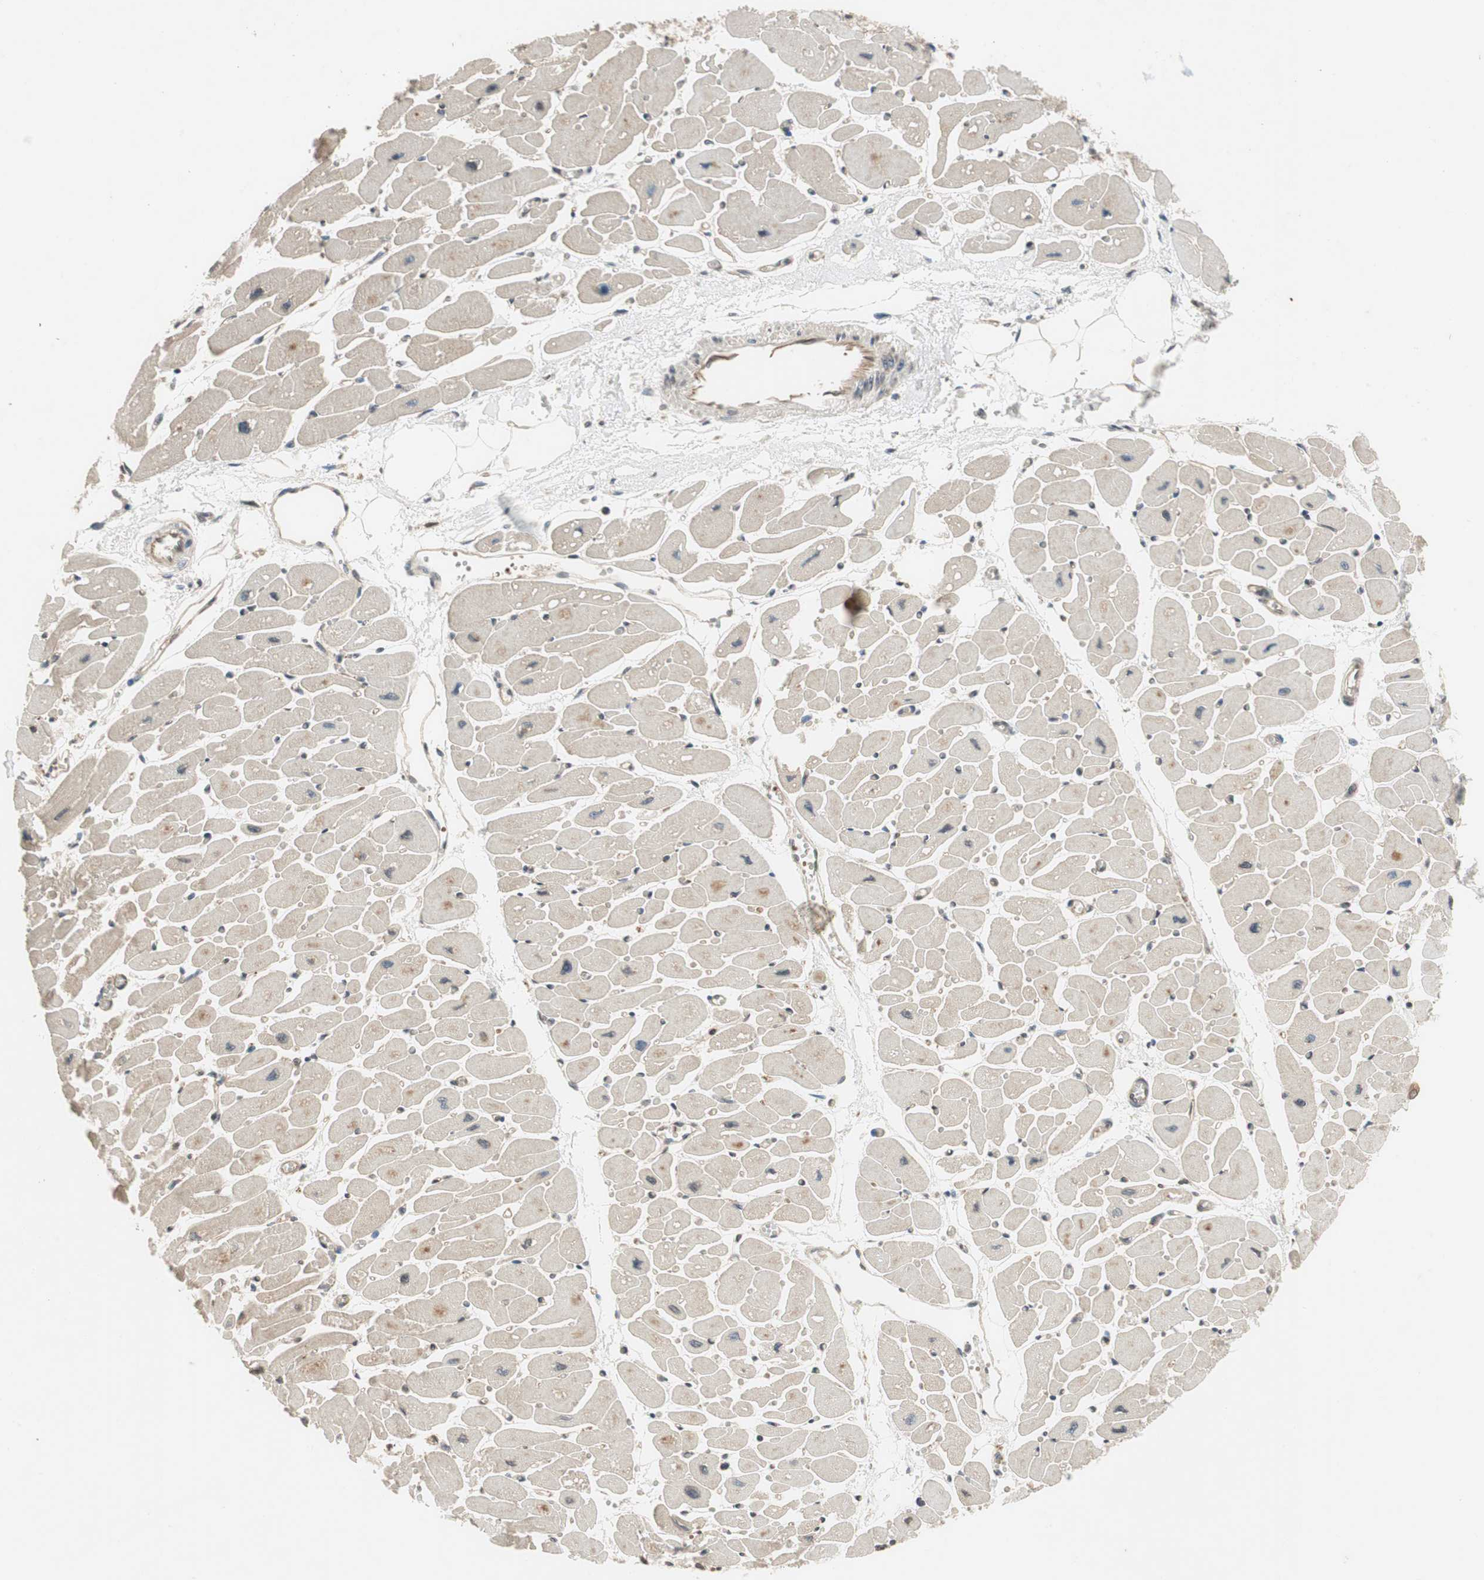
{"staining": {"intensity": "weak", "quantity": "<25%", "location": "cytoplasmic/membranous"}, "tissue": "heart muscle", "cell_type": "Cardiomyocytes", "image_type": "normal", "snomed": [{"axis": "morphology", "description": "Normal tissue, NOS"}, {"axis": "topography", "description": "Heart"}], "caption": "Histopathology image shows no protein expression in cardiomyocytes of unremarkable heart muscle.", "gene": "GCLM", "patient": {"sex": "female", "age": 54}}